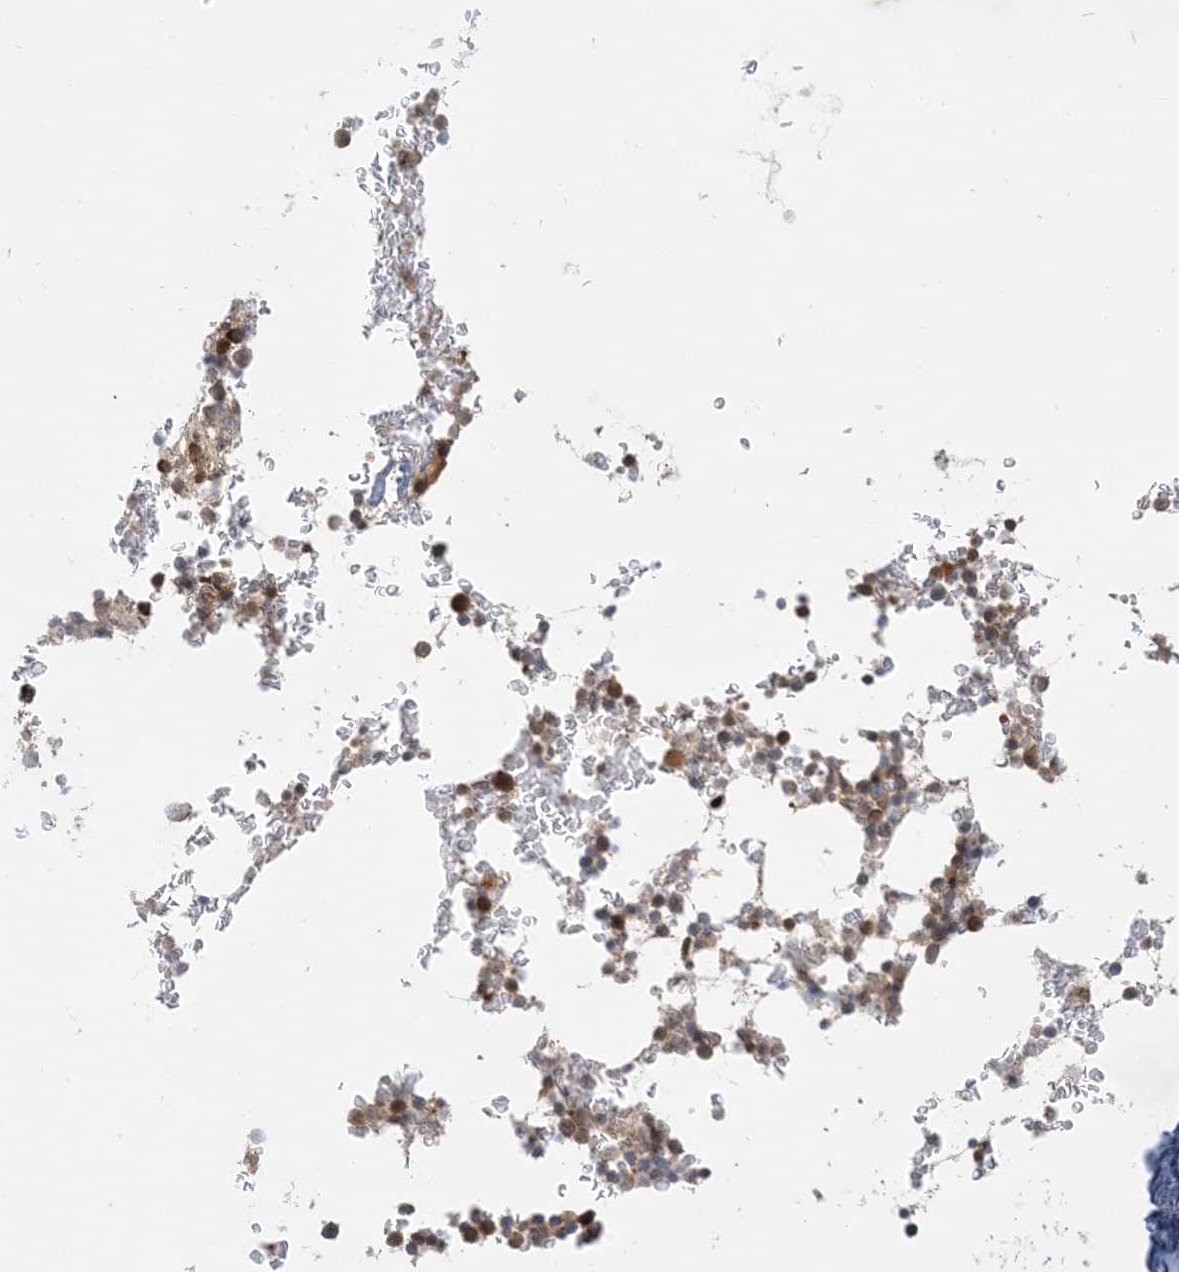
{"staining": {"intensity": "strong", "quantity": "<25%", "location": "cytoplasmic/membranous"}, "tissue": "bone marrow", "cell_type": "Hematopoietic cells", "image_type": "normal", "snomed": [{"axis": "morphology", "description": "Normal tissue, NOS"}, {"axis": "topography", "description": "Bone marrow"}], "caption": "The micrograph exhibits immunohistochemical staining of normal bone marrow. There is strong cytoplasmic/membranous expression is present in approximately <25% of hematopoietic cells. The staining is performed using DAB (3,3'-diaminobenzidine) brown chromogen to label protein expression. The nuclei are counter-stained blue using hematoxylin.", "gene": "METTL21A", "patient": {"sex": "male", "age": 58}}